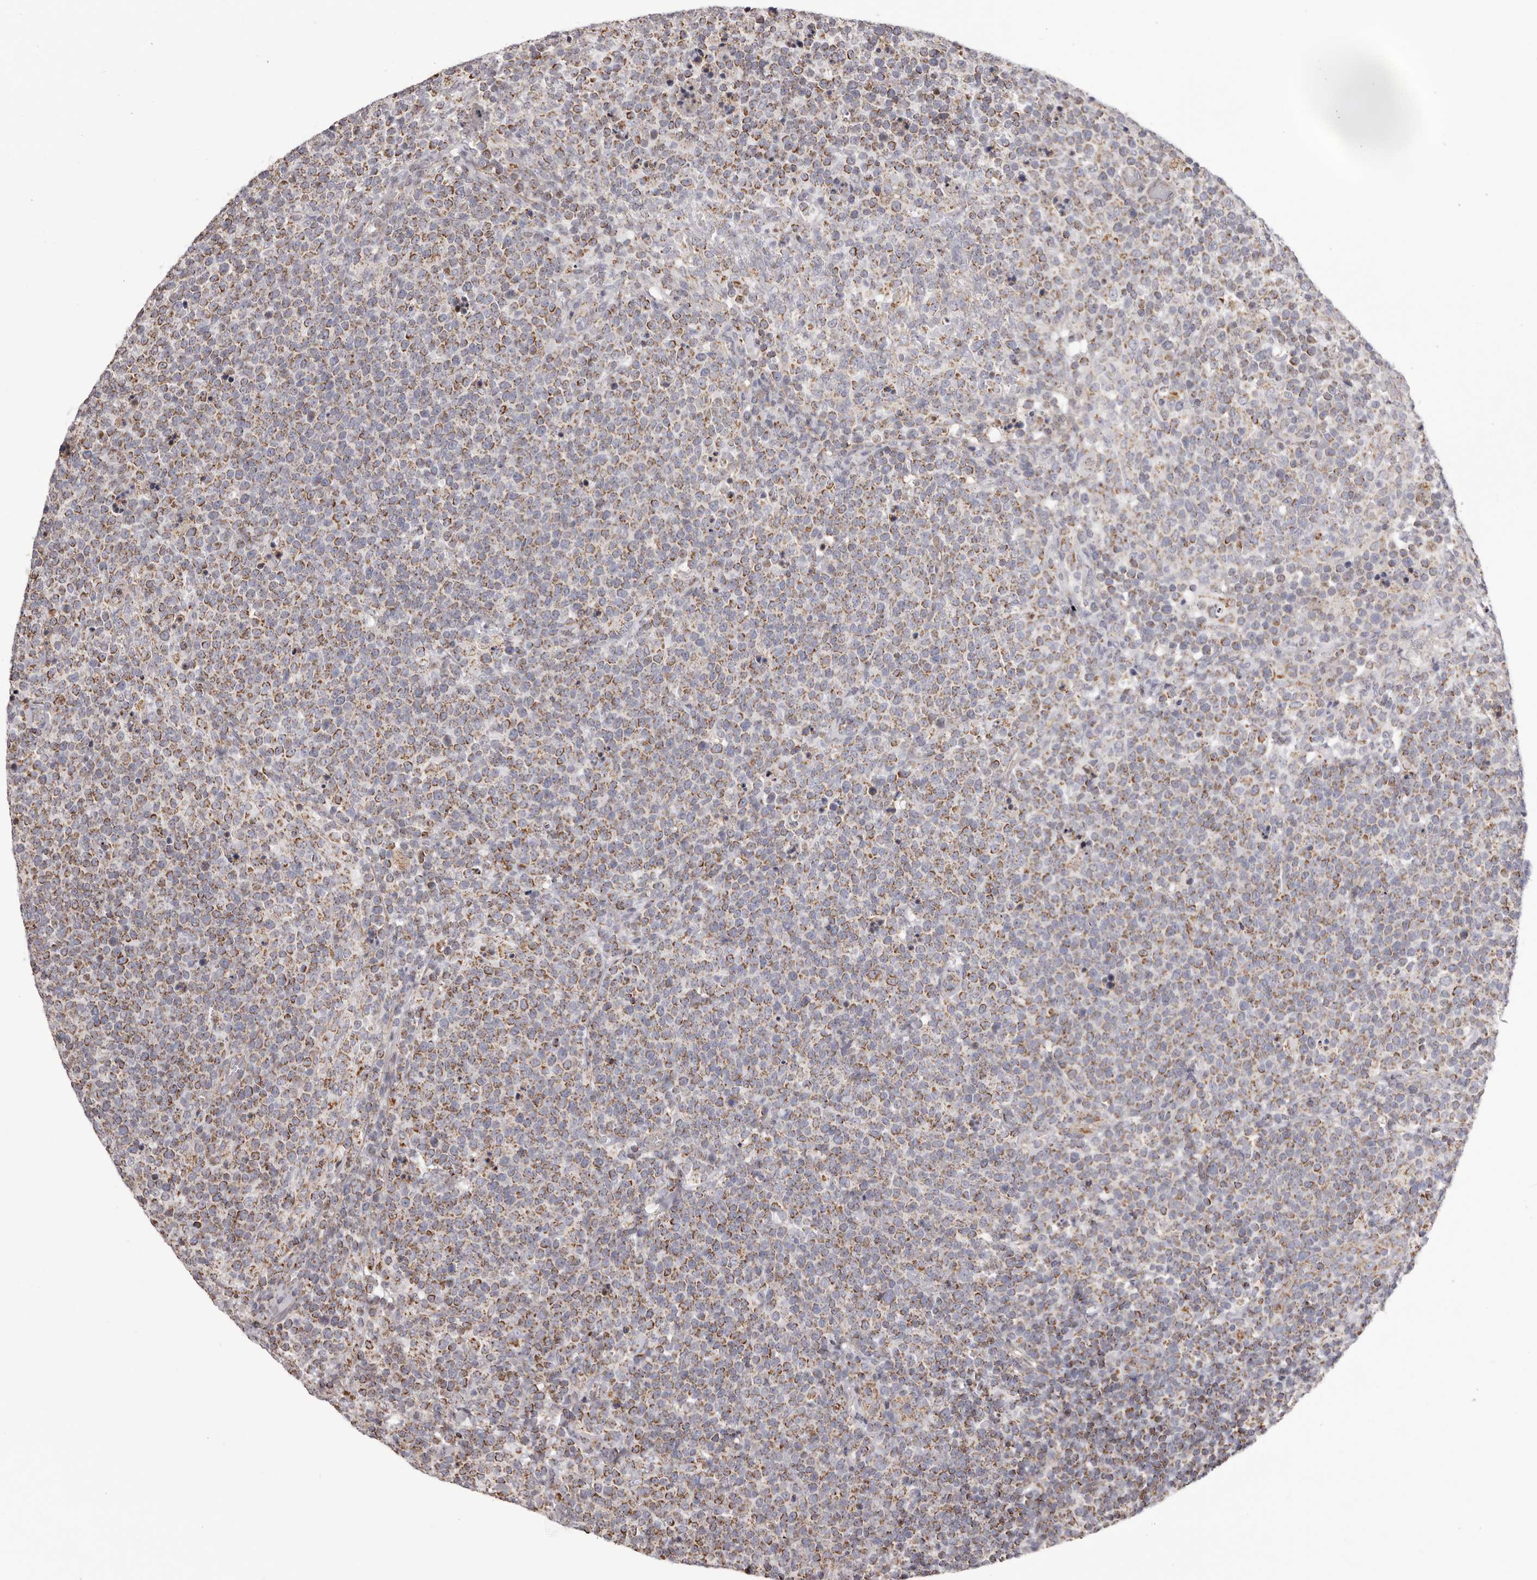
{"staining": {"intensity": "weak", "quantity": ">75%", "location": "cytoplasmic/membranous"}, "tissue": "lymphoma", "cell_type": "Tumor cells", "image_type": "cancer", "snomed": [{"axis": "morphology", "description": "Malignant lymphoma, non-Hodgkin's type, High grade"}, {"axis": "topography", "description": "Lymph node"}], "caption": "The histopathology image reveals a brown stain indicating the presence of a protein in the cytoplasmic/membranous of tumor cells in high-grade malignant lymphoma, non-Hodgkin's type. The staining was performed using DAB to visualize the protein expression in brown, while the nuclei were stained in blue with hematoxylin (Magnification: 20x).", "gene": "CHRM2", "patient": {"sex": "male", "age": 61}}